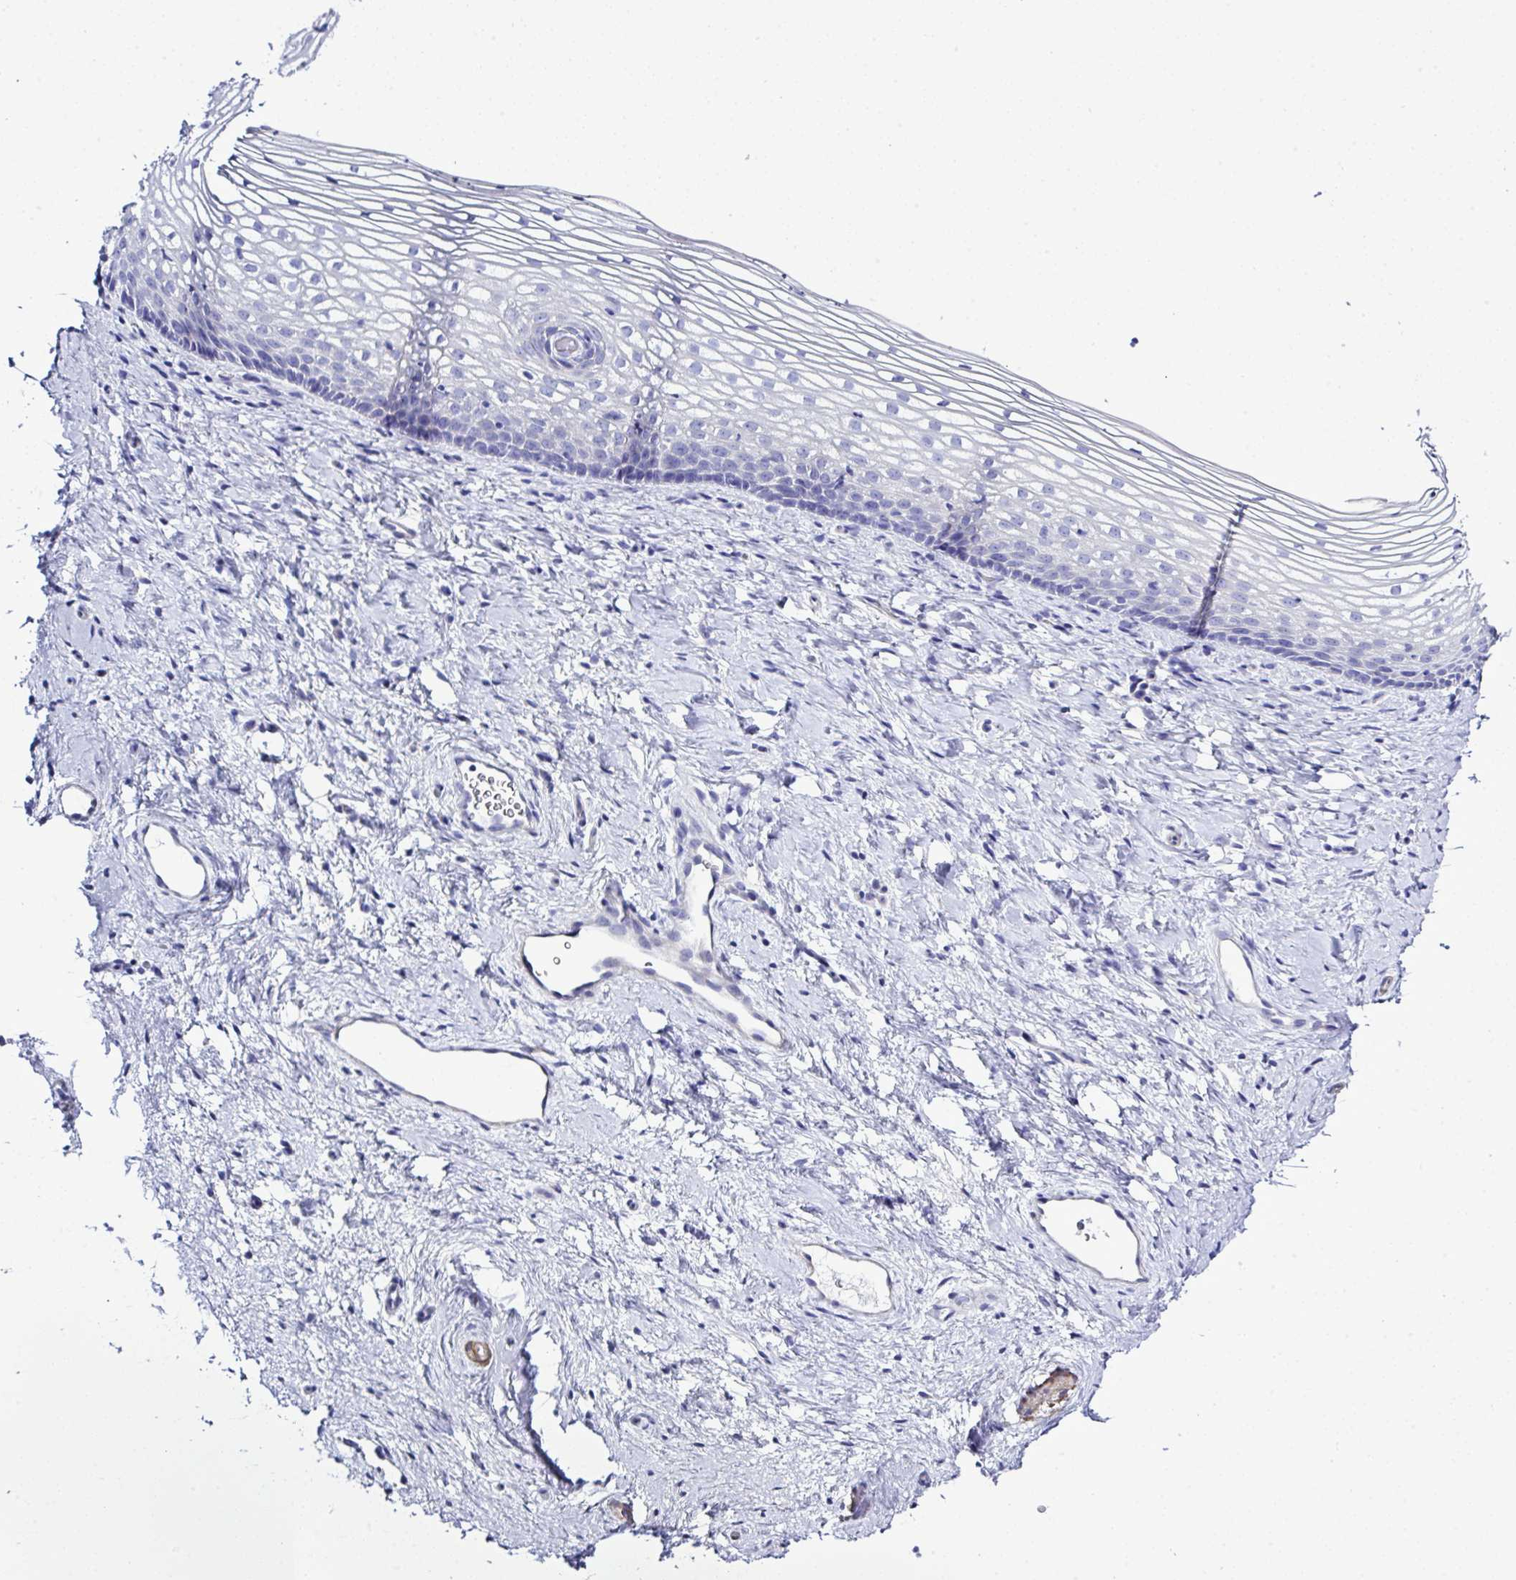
{"staining": {"intensity": "negative", "quantity": "none", "location": "none"}, "tissue": "vagina", "cell_type": "Squamous epithelial cells", "image_type": "normal", "snomed": [{"axis": "morphology", "description": "Normal tissue, NOS"}, {"axis": "topography", "description": "Vagina"}], "caption": "IHC photomicrograph of normal vagina: vagina stained with DAB (3,3'-diaminobenzidine) reveals no significant protein positivity in squamous epithelial cells.", "gene": "MED11", "patient": {"sex": "female", "age": 51}}